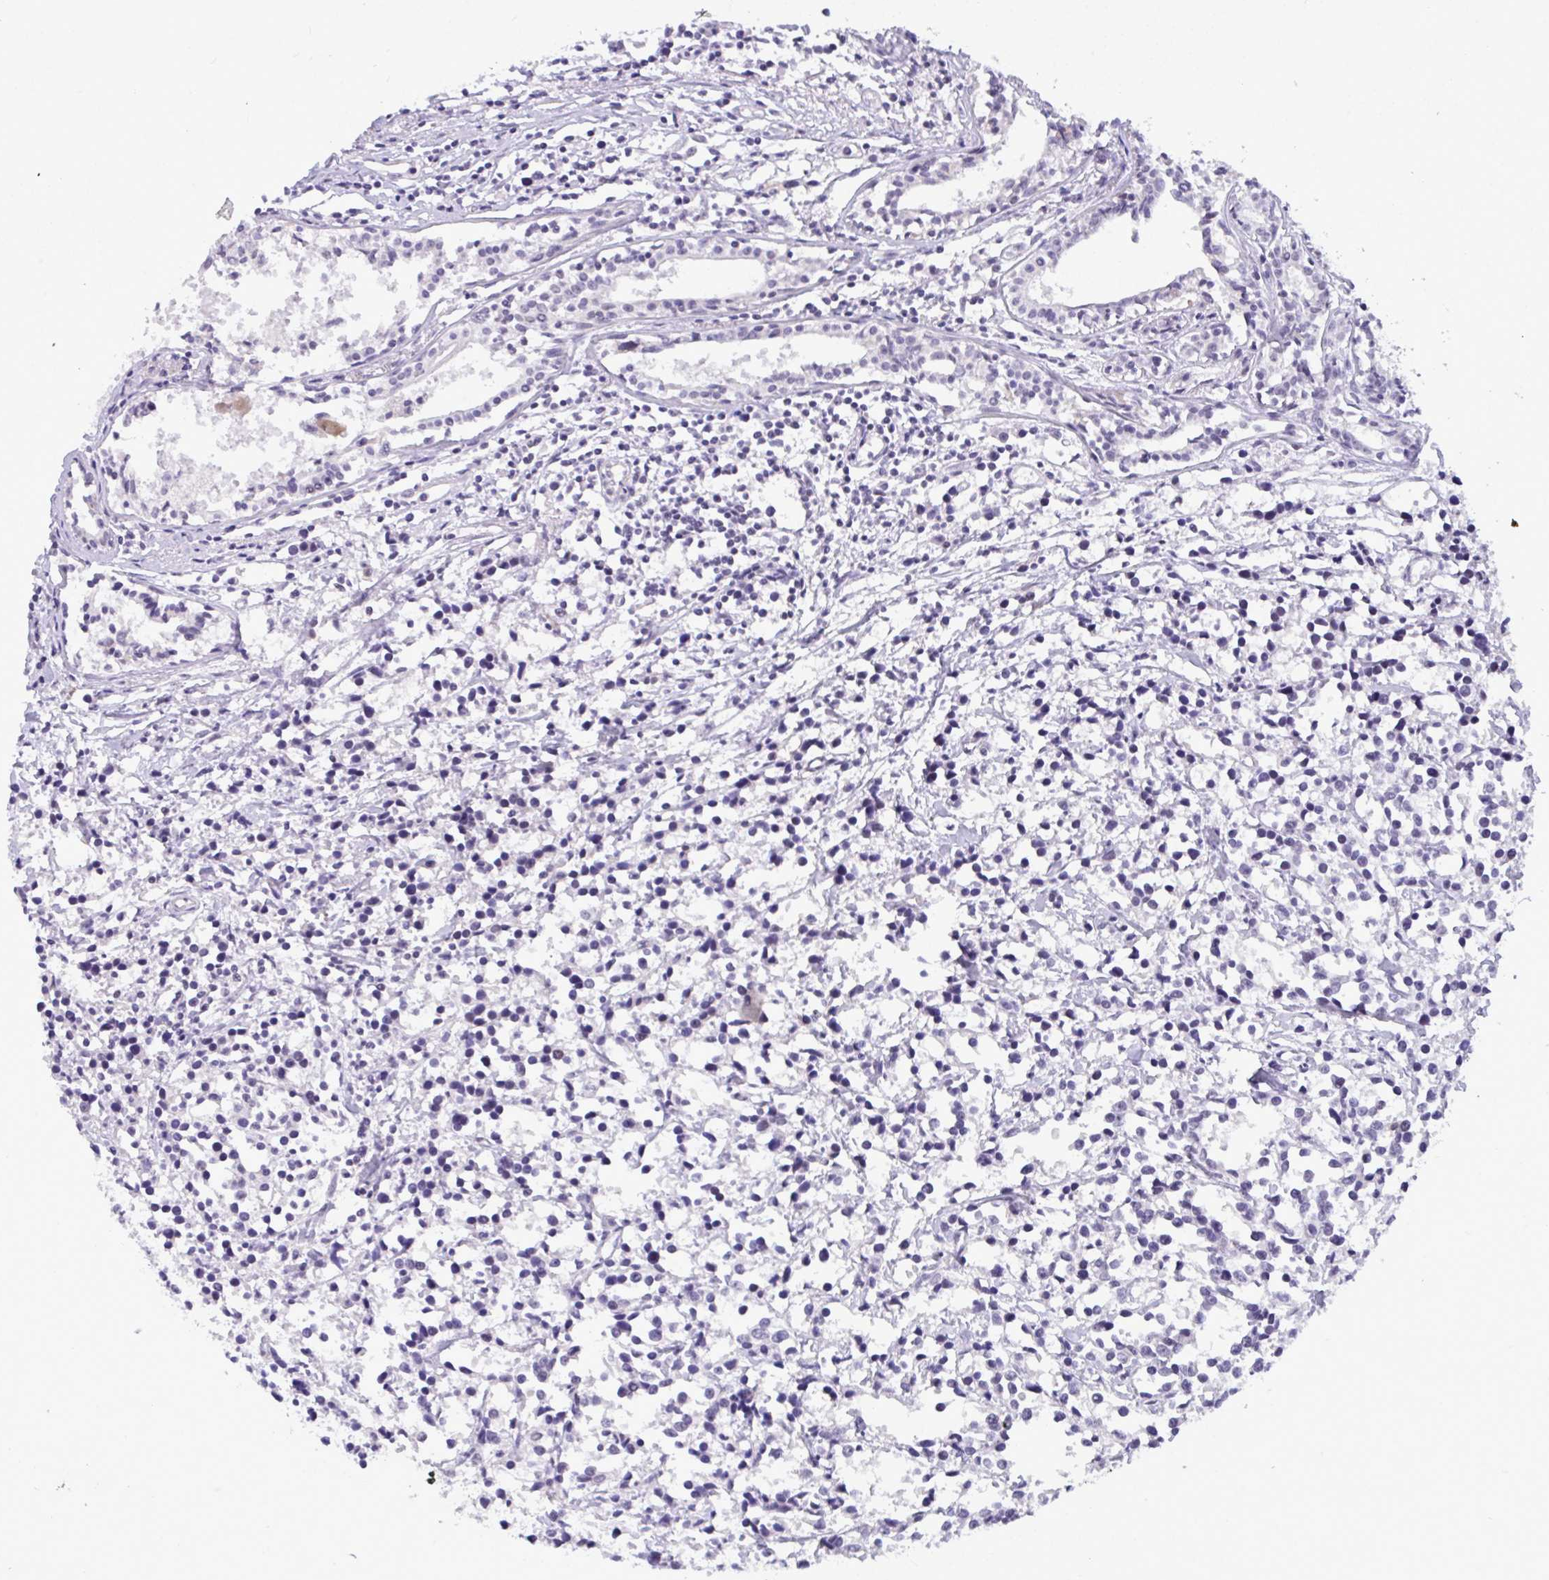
{"staining": {"intensity": "negative", "quantity": "none", "location": "none"}, "tissue": "breast cancer", "cell_type": "Tumor cells", "image_type": "cancer", "snomed": [{"axis": "morphology", "description": "Duct carcinoma"}, {"axis": "topography", "description": "Breast"}], "caption": "Tumor cells are negative for protein expression in human breast intraductal carcinoma.", "gene": "YBX2", "patient": {"sex": "female", "age": 80}}